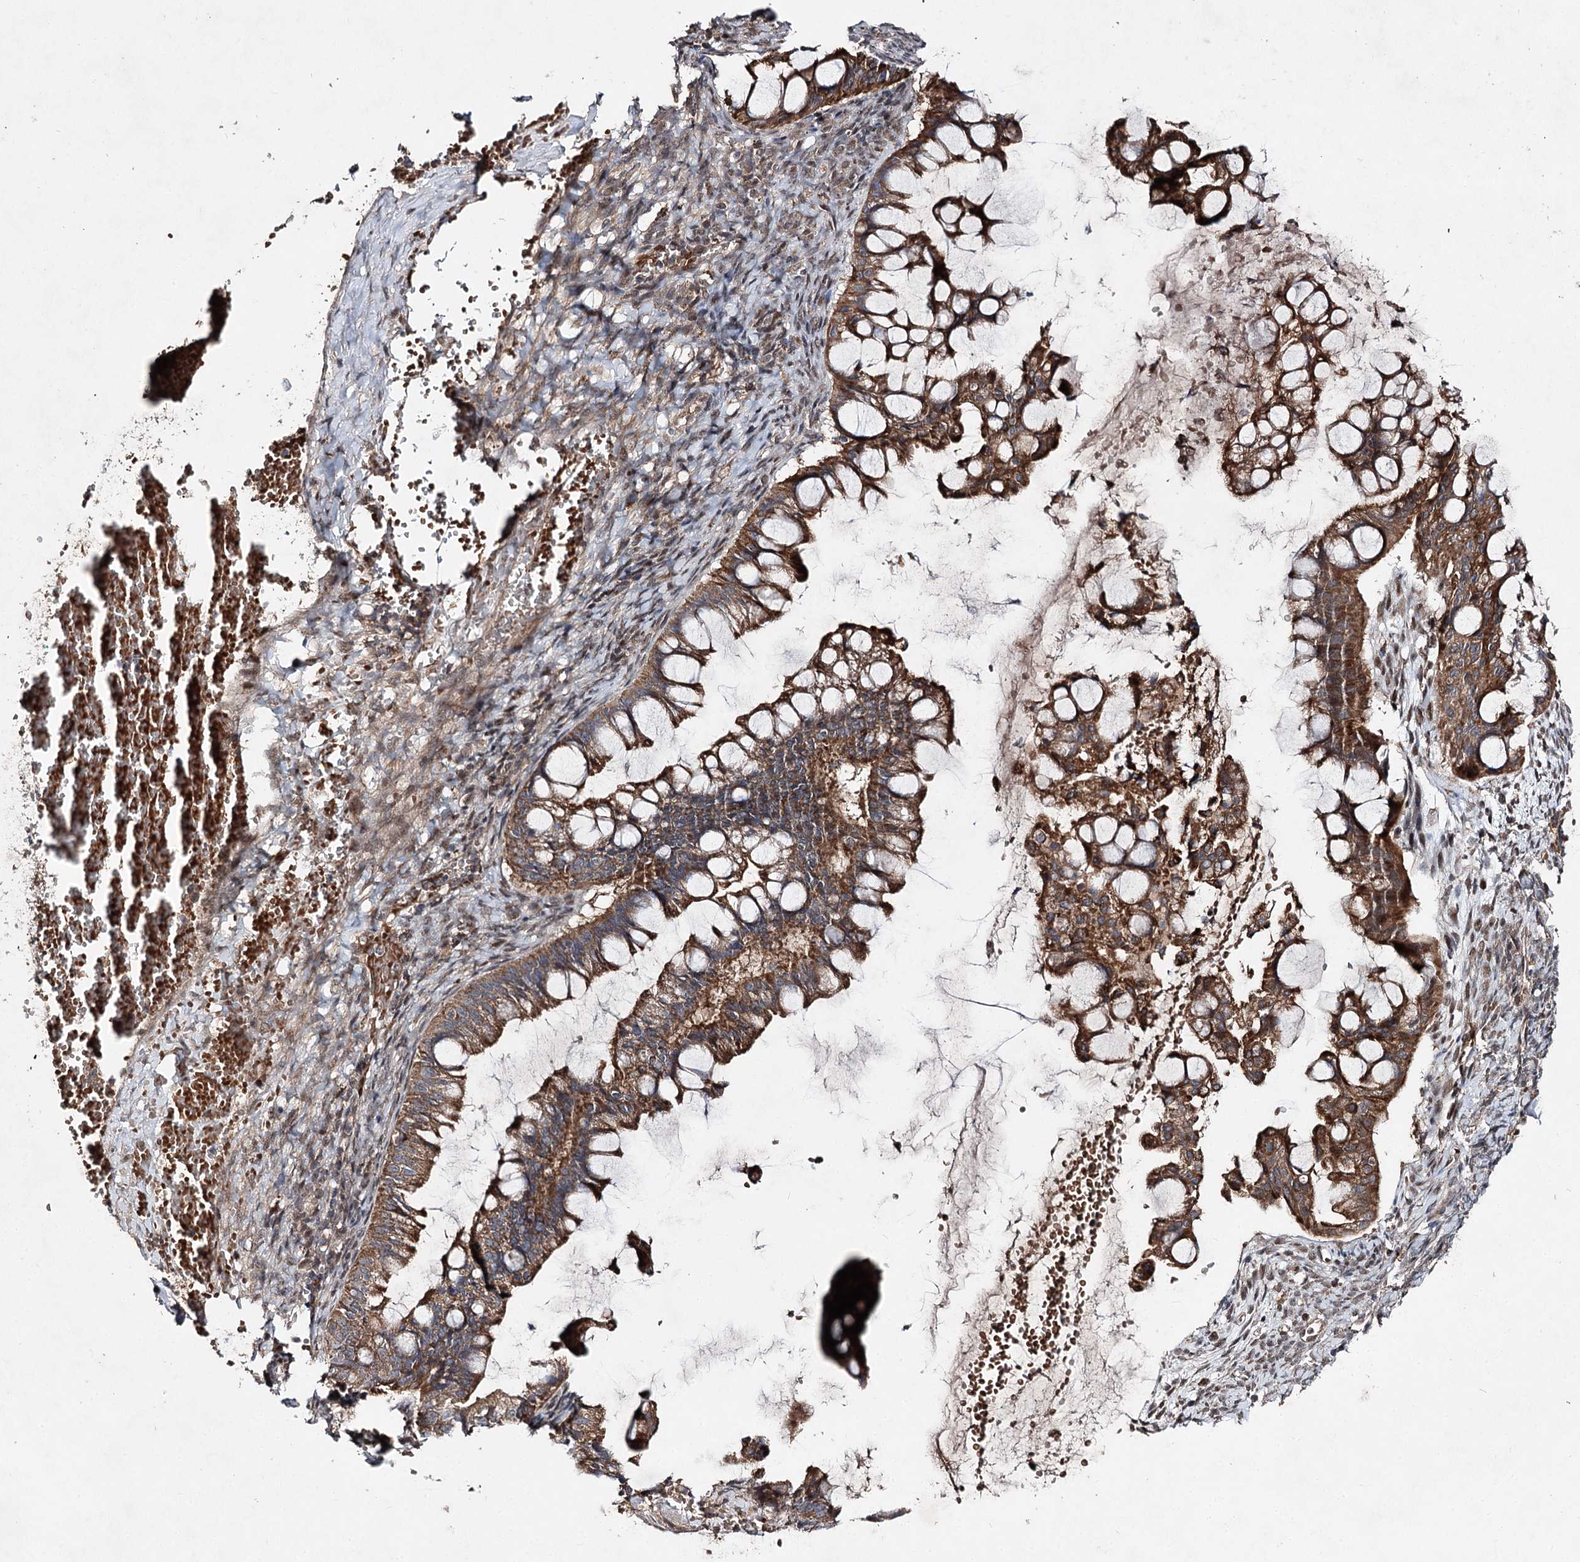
{"staining": {"intensity": "strong", "quantity": ">75%", "location": "cytoplasmic/membranous"}, "tissue": "ovarian cancer", "cell_type": "Tumor cells", "image_type": "cancer", "snomed": [{"axis": "morphology", "description": "Cystadenocarcinoma, mucinous, NOS"}, {"axis": "topography", "description": "Ovary"}], "caption": "Protein expression by immunohistochemistry (IHC) displays strong cytoplasmic/membranous staining in approximately >75% of tumor cells in ovarian cancer.", "gene": "MSANTD2", "patient": {"sex": "female", "age": 73}}